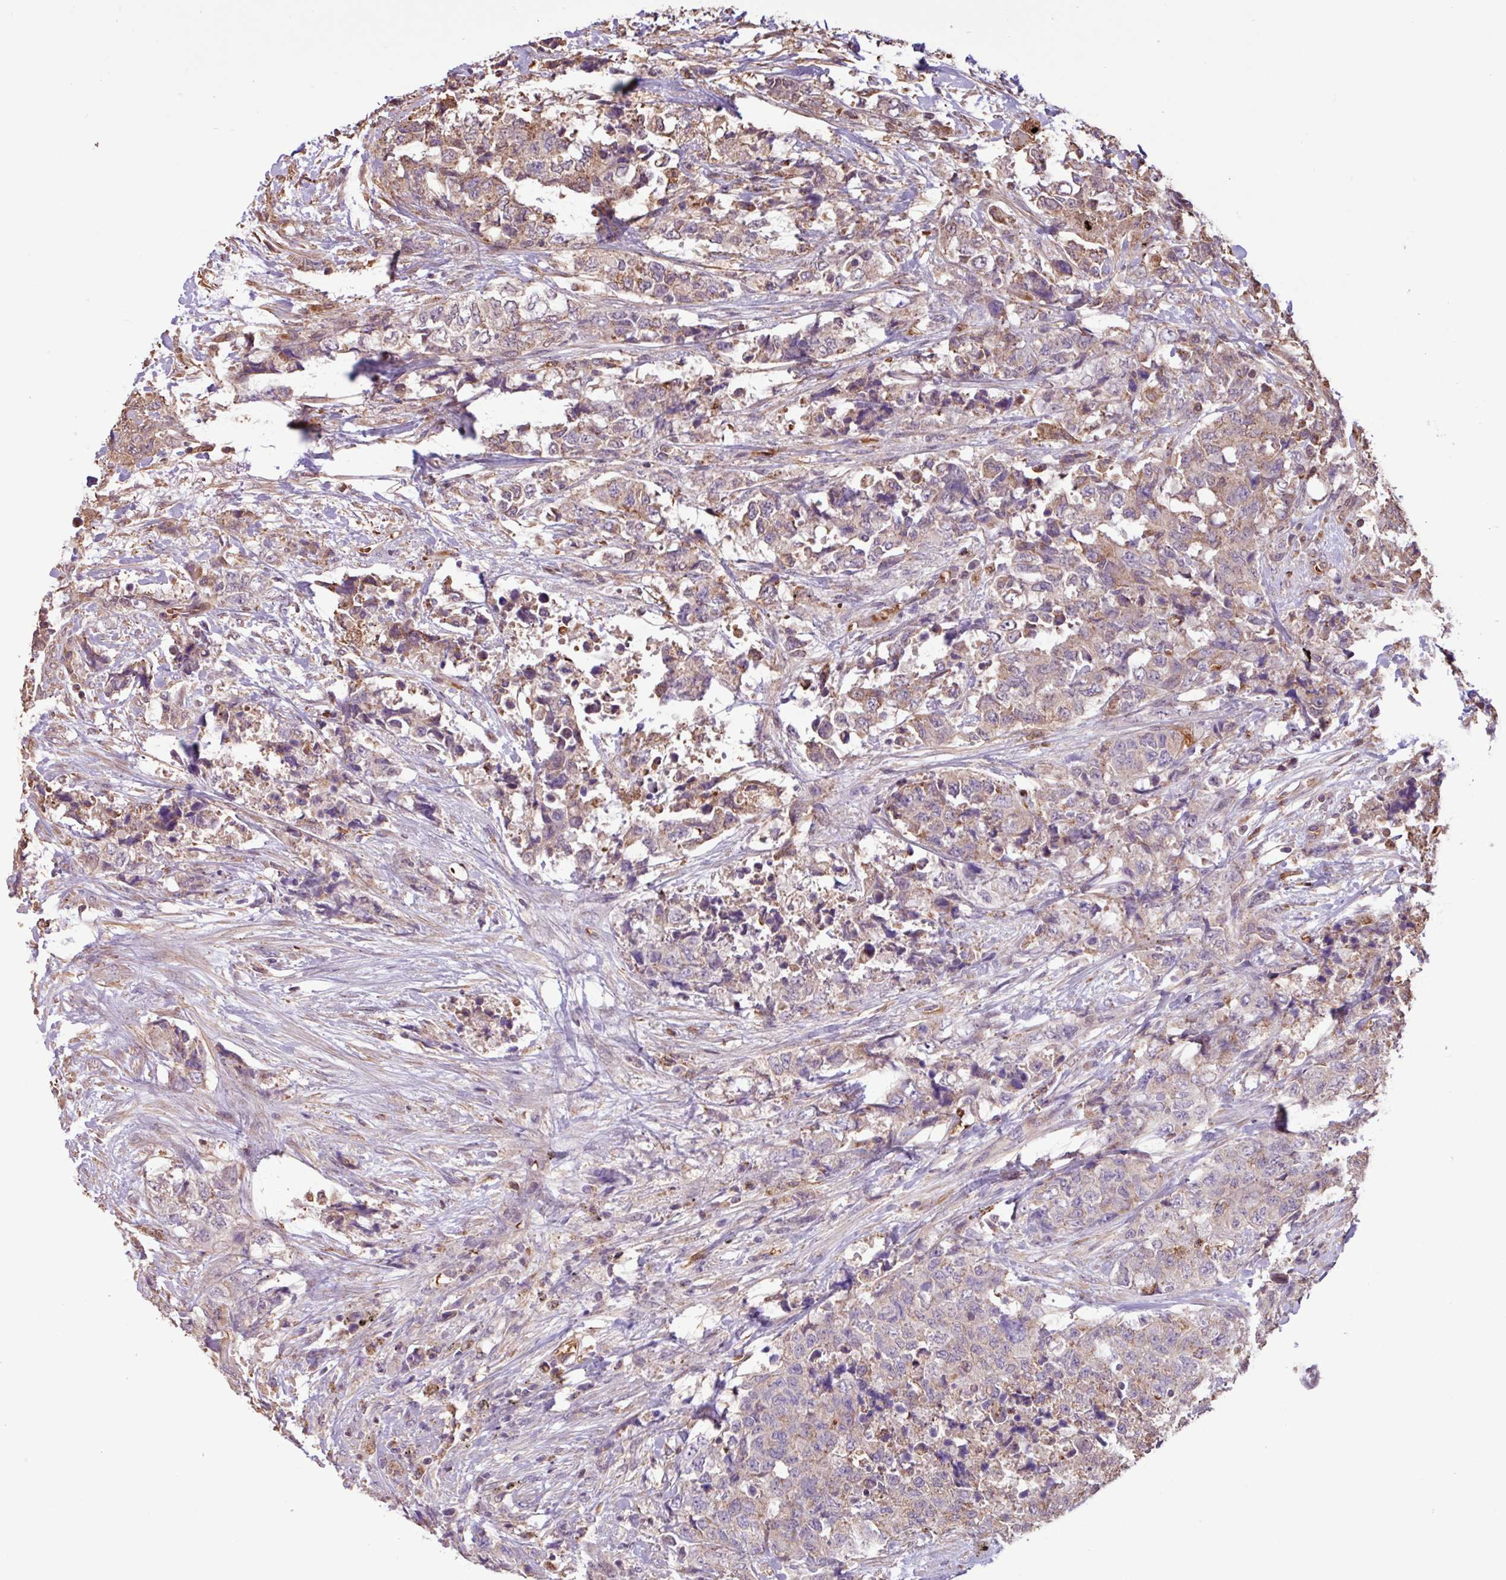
{"staining": {"intensity": "weak", "quantity": "25%-75%", "location": "cytoplasmic/membranous"}, "tissue": "urothelial cancer", "cell_type": "Tumor cells", "image_type": "cancer", "snomed": [{"axis": "morphology", "description": "Urothelial carcinoma, High grade"}, {"axis": "topography", "description": "Urinary bladder"}], "caption": "There is low levels of weak cytoplasmic/membranous positivity in tumor cells of urothelial carcinoma (high-grade), as demonstrated by immunohistochemical staining (brown color).", "gene": "CHST11", "patient": {"sex": "female", "age": 78}}